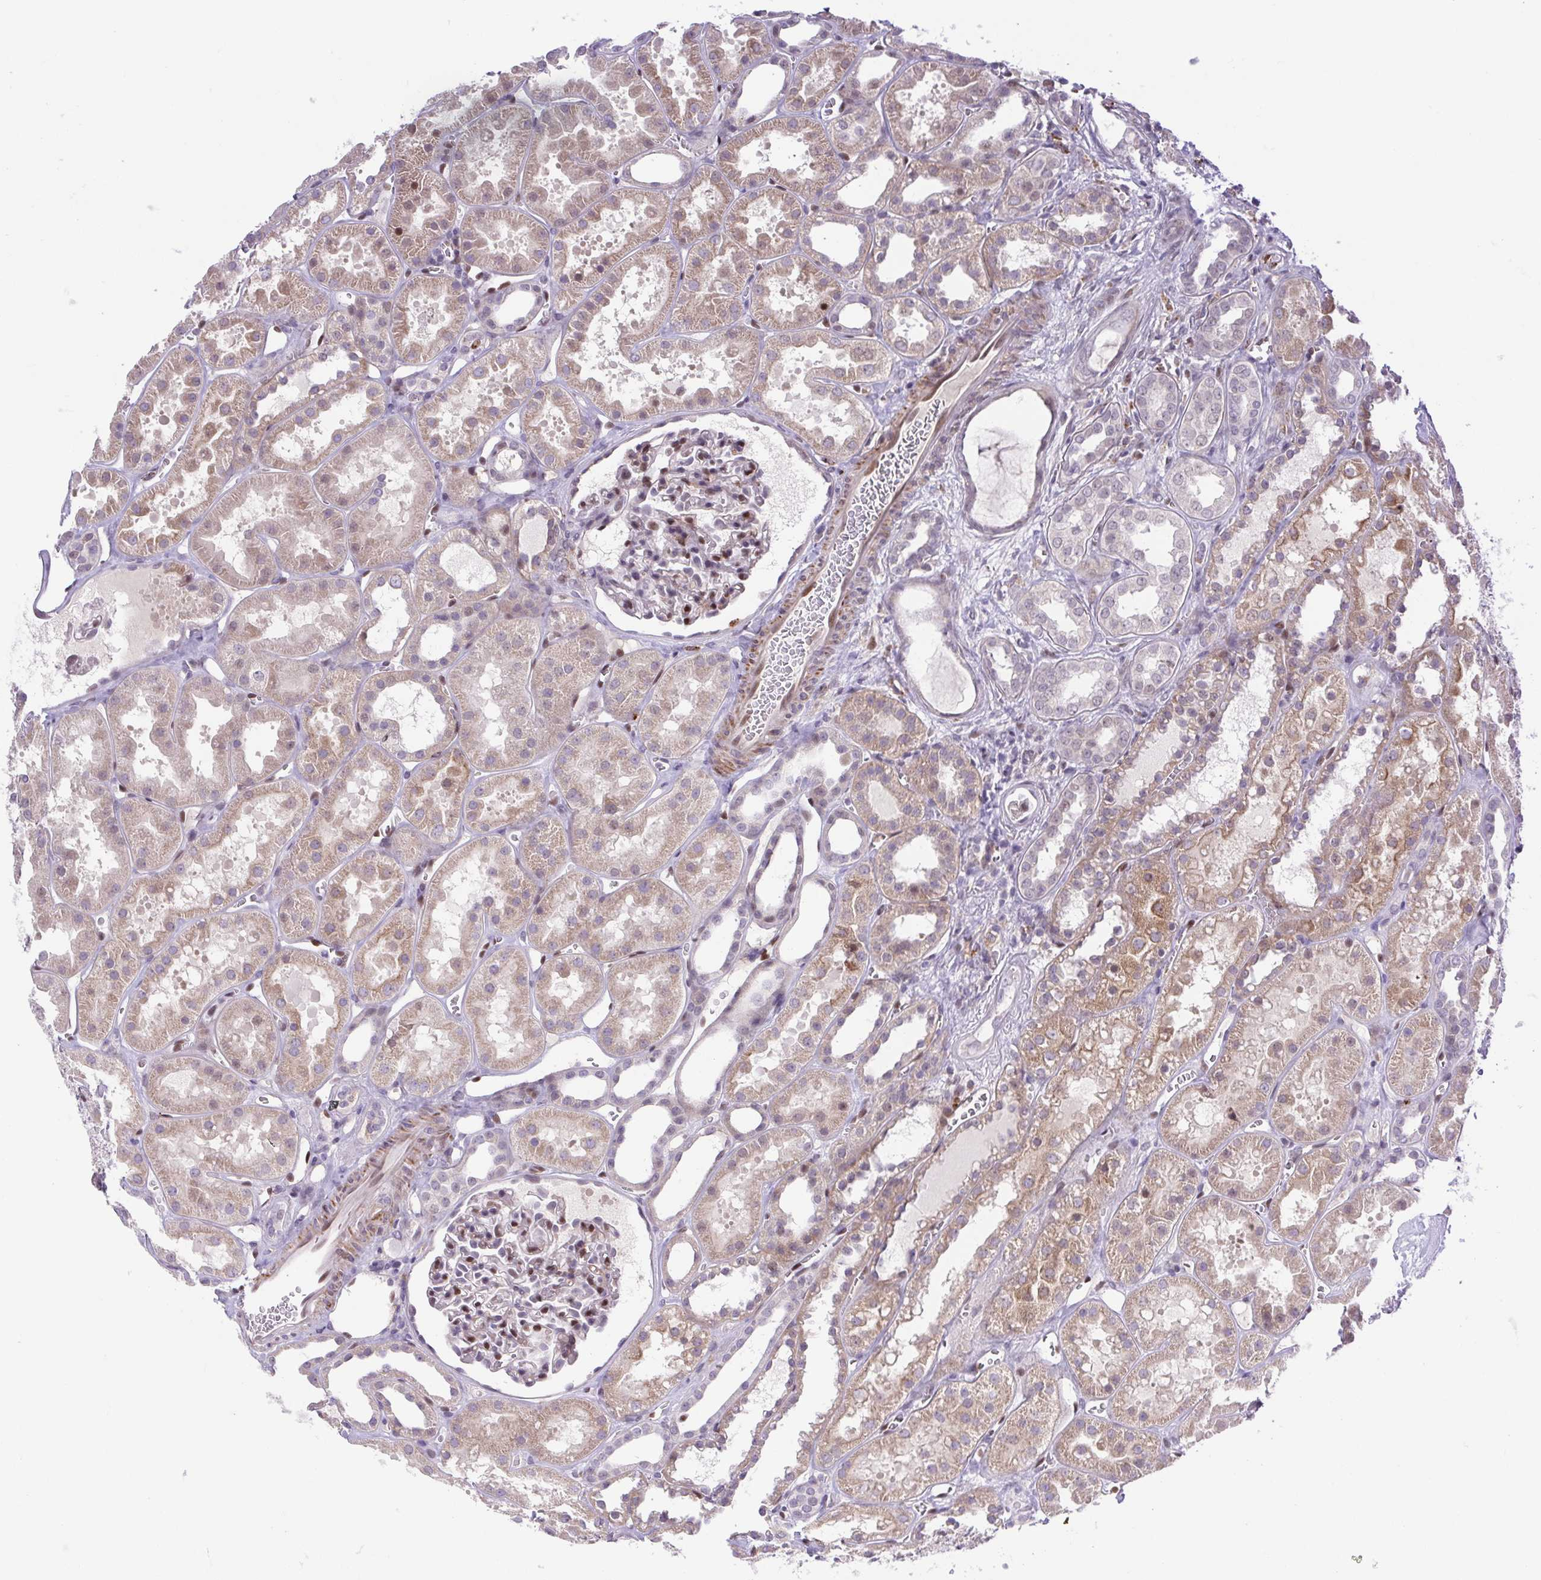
{"staining": {"intensity": "moderate", "quantity": "25%-75%", "location": "nuclear"}, "tissue": "kidney", "cell_type": "Cells in glomeruli", "image_type": "normal", "snomed": [{"axis": "morphology", "description": "Normal tissue, NOS"}, {"axis": "topography", "description": "Kidney"}], "caption": "Kidney stained for a protein shows moderate nuclear positivity in cells in glomeruli. Nuclei are stained in blue.", "gene": "ERG", "patient": {"sex": "female", "age": 41}}